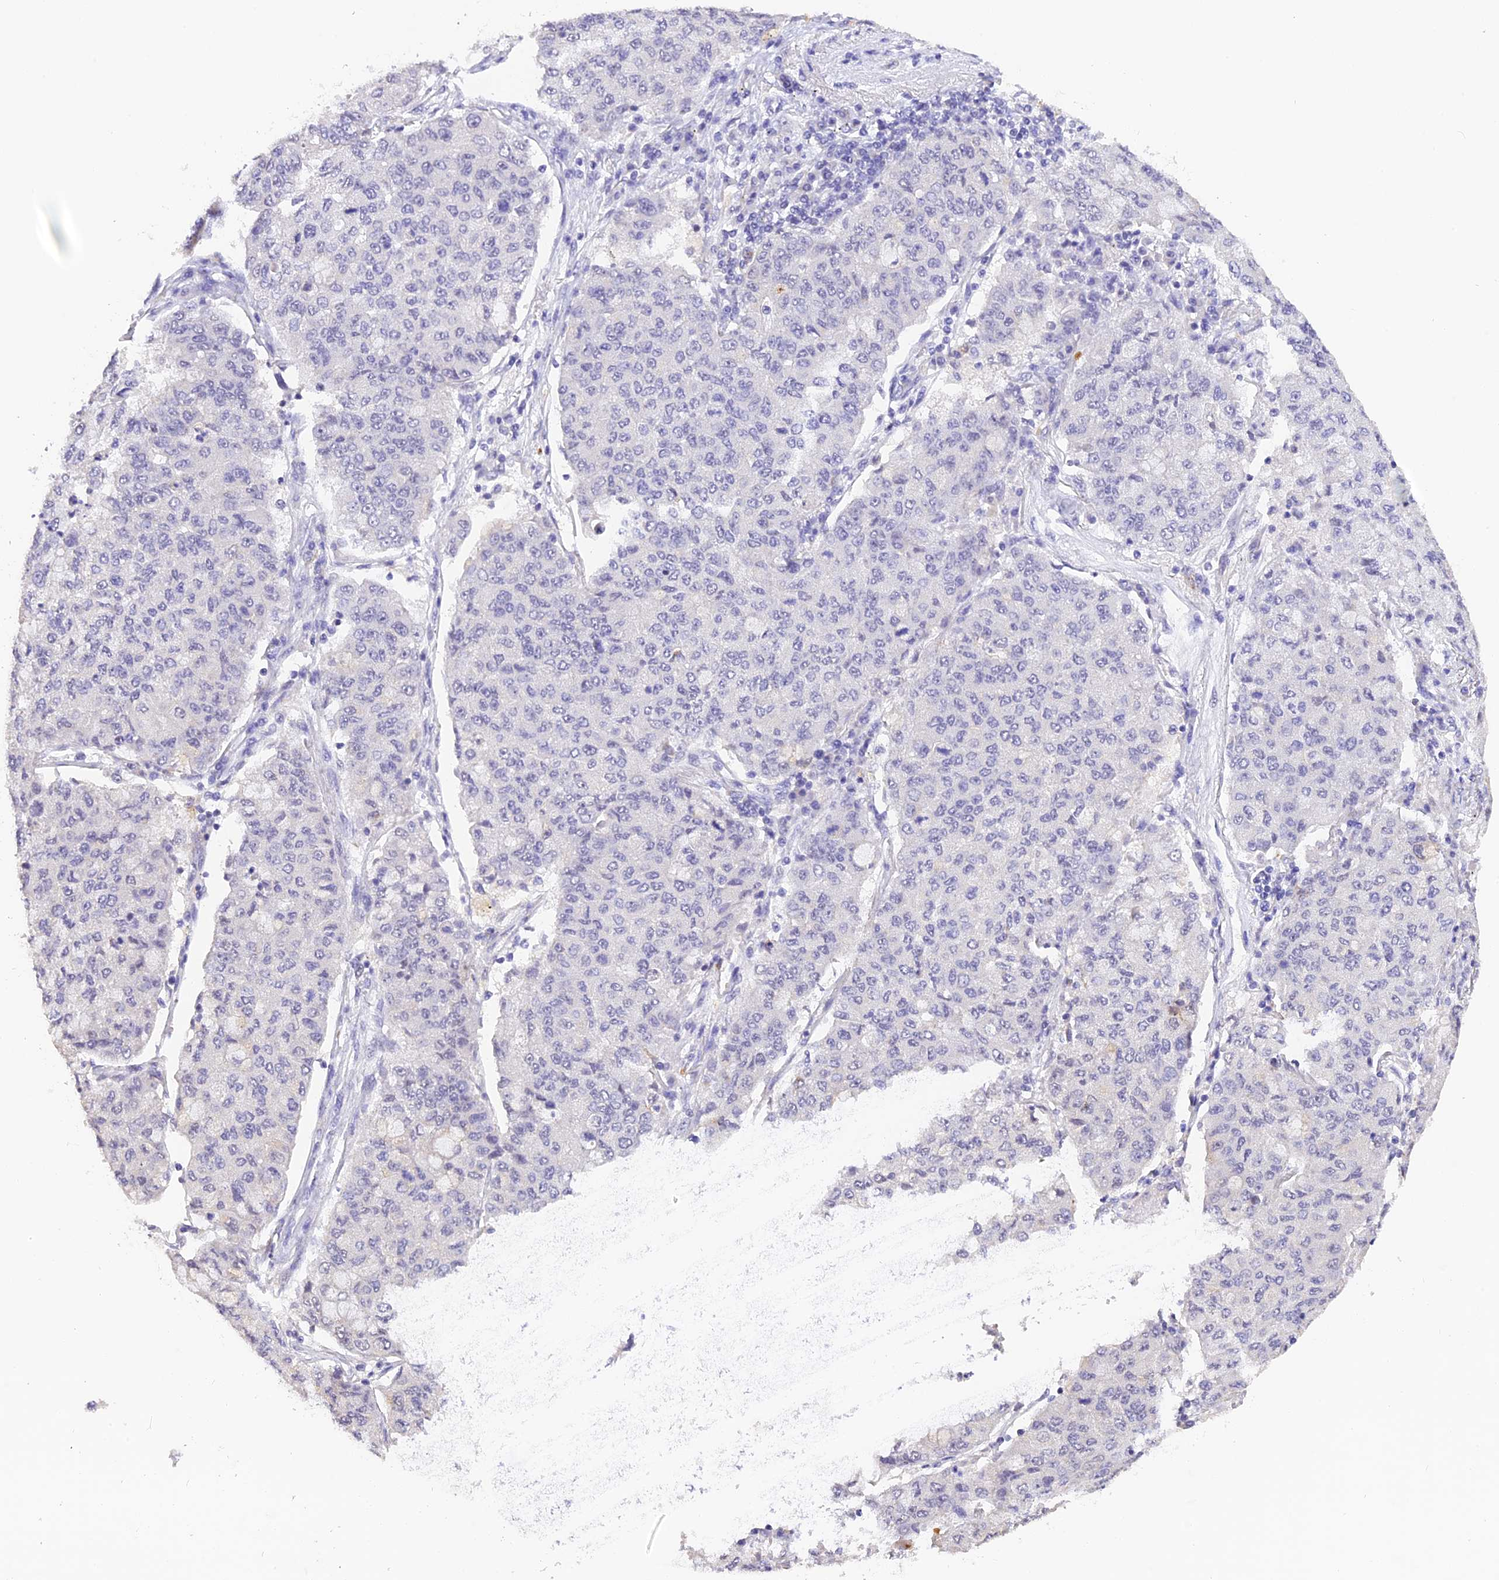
{"staining": {"intensity": "negative", "quantity": "none", "location": "none"}, "tissue": "lung cancer", "cell_type": "Tumor cells", "image_type": "cancer", "snomed": [{"axis": "morphology", "description": "Squamous cell carcinoma, NOS"}, {"axis": "topography", "description": "Lung"}], "caption": "There is no significant positivity in tumor cells of lung cancer (squamous cell carcinoma).", "gene": "AHSP", "patient": {"sex": "male", "age": 74}}